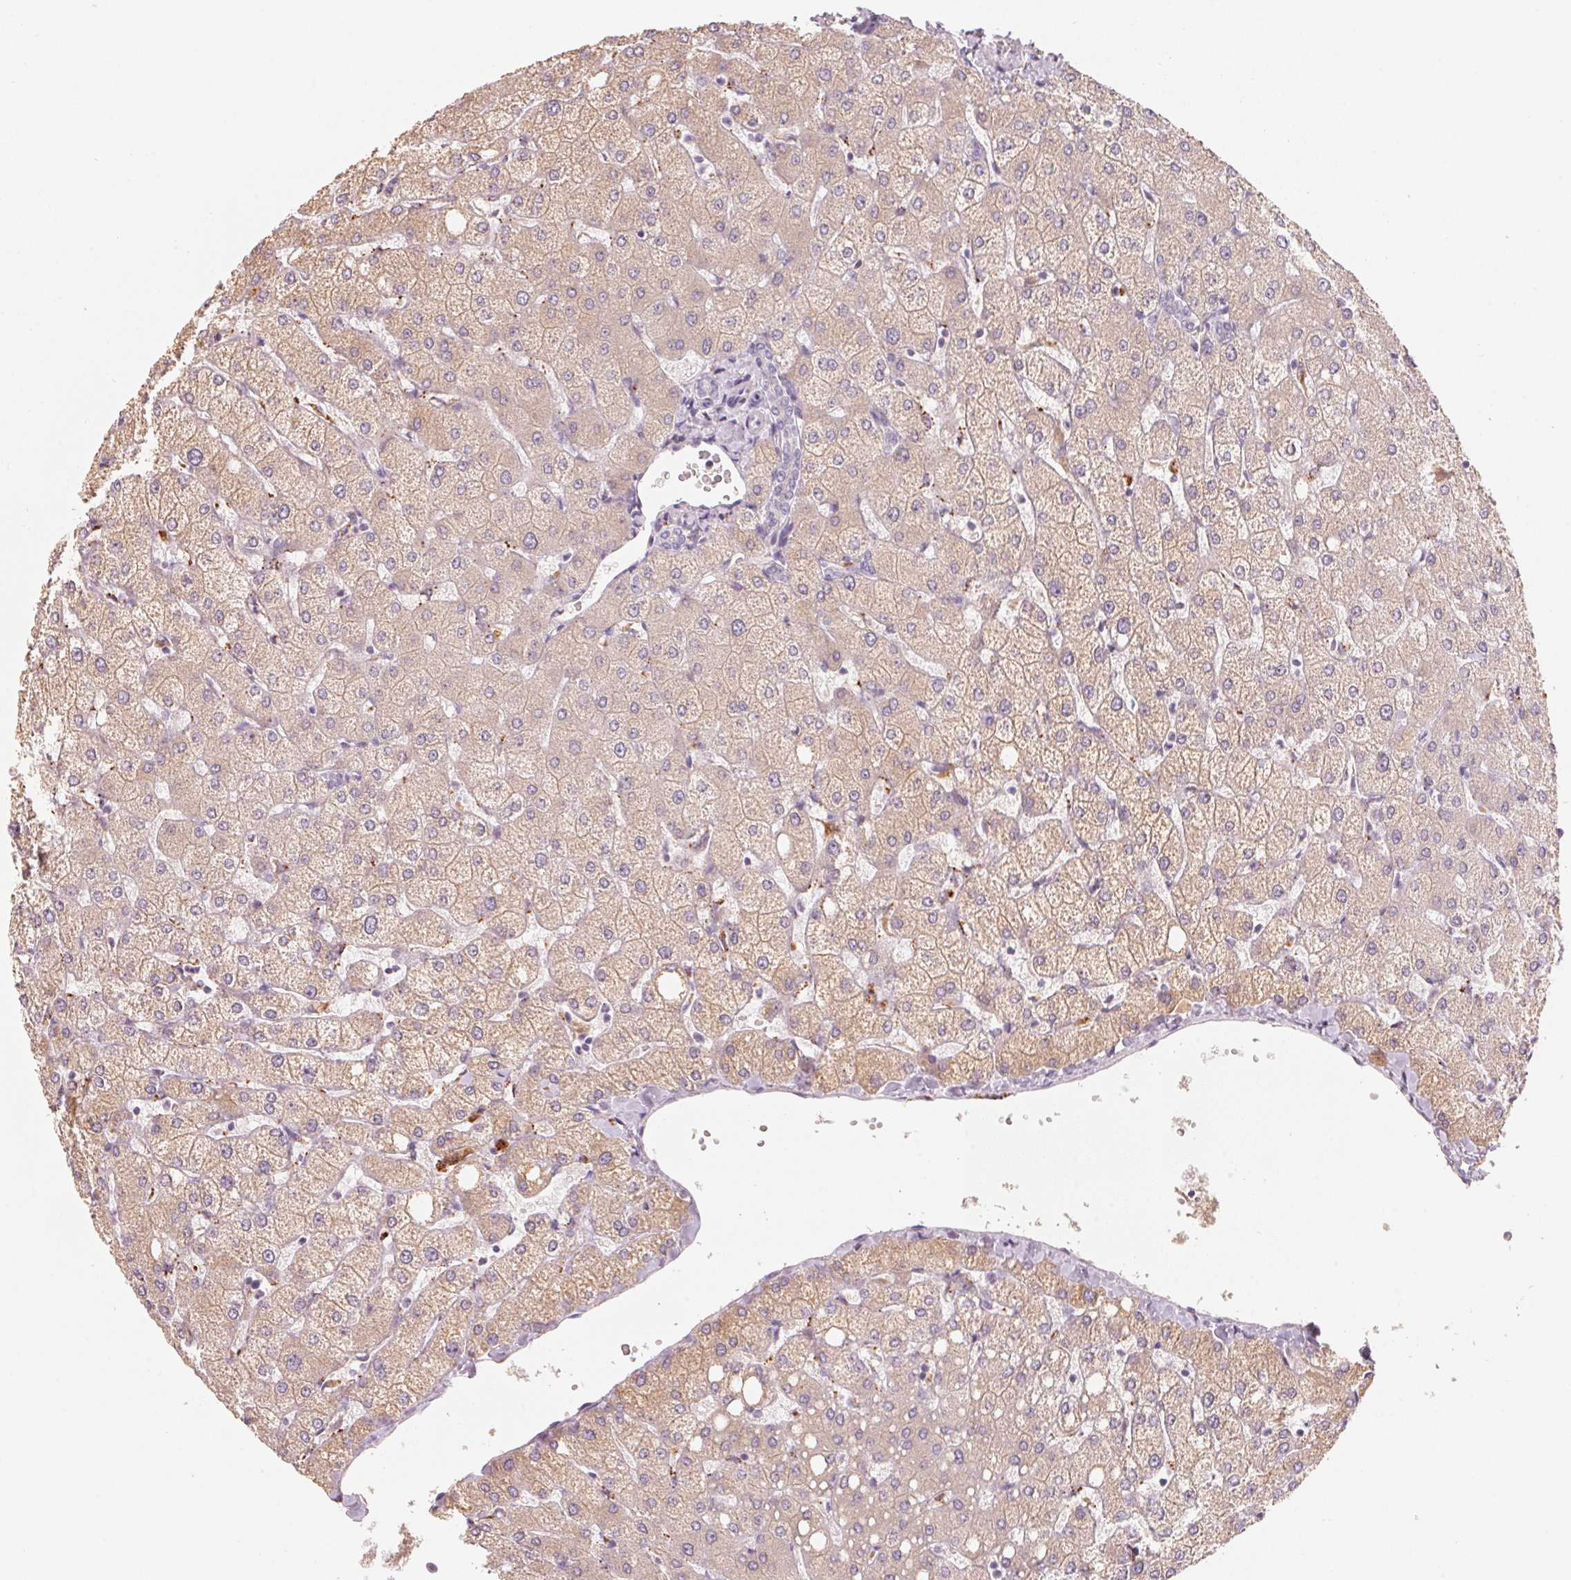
{"staining": {"intensity": "negative", "quantity": "none", "location": "none"}, "tissue": "liver", "cell_type": "Cholangiocytes", "image_type": "normal", "snomed": [{"axis": "morphology", "description": "Normal tissue, NOS"}, {"axis": "topography", "description": "Liver"}], "caption": "IHC micrograph of unremarkable liver: liver stained with DAB exhibits no significant protein positivity in cholangiocytes.", "gene": "TREH", "patient": {"sex": "female", "age": 54}}